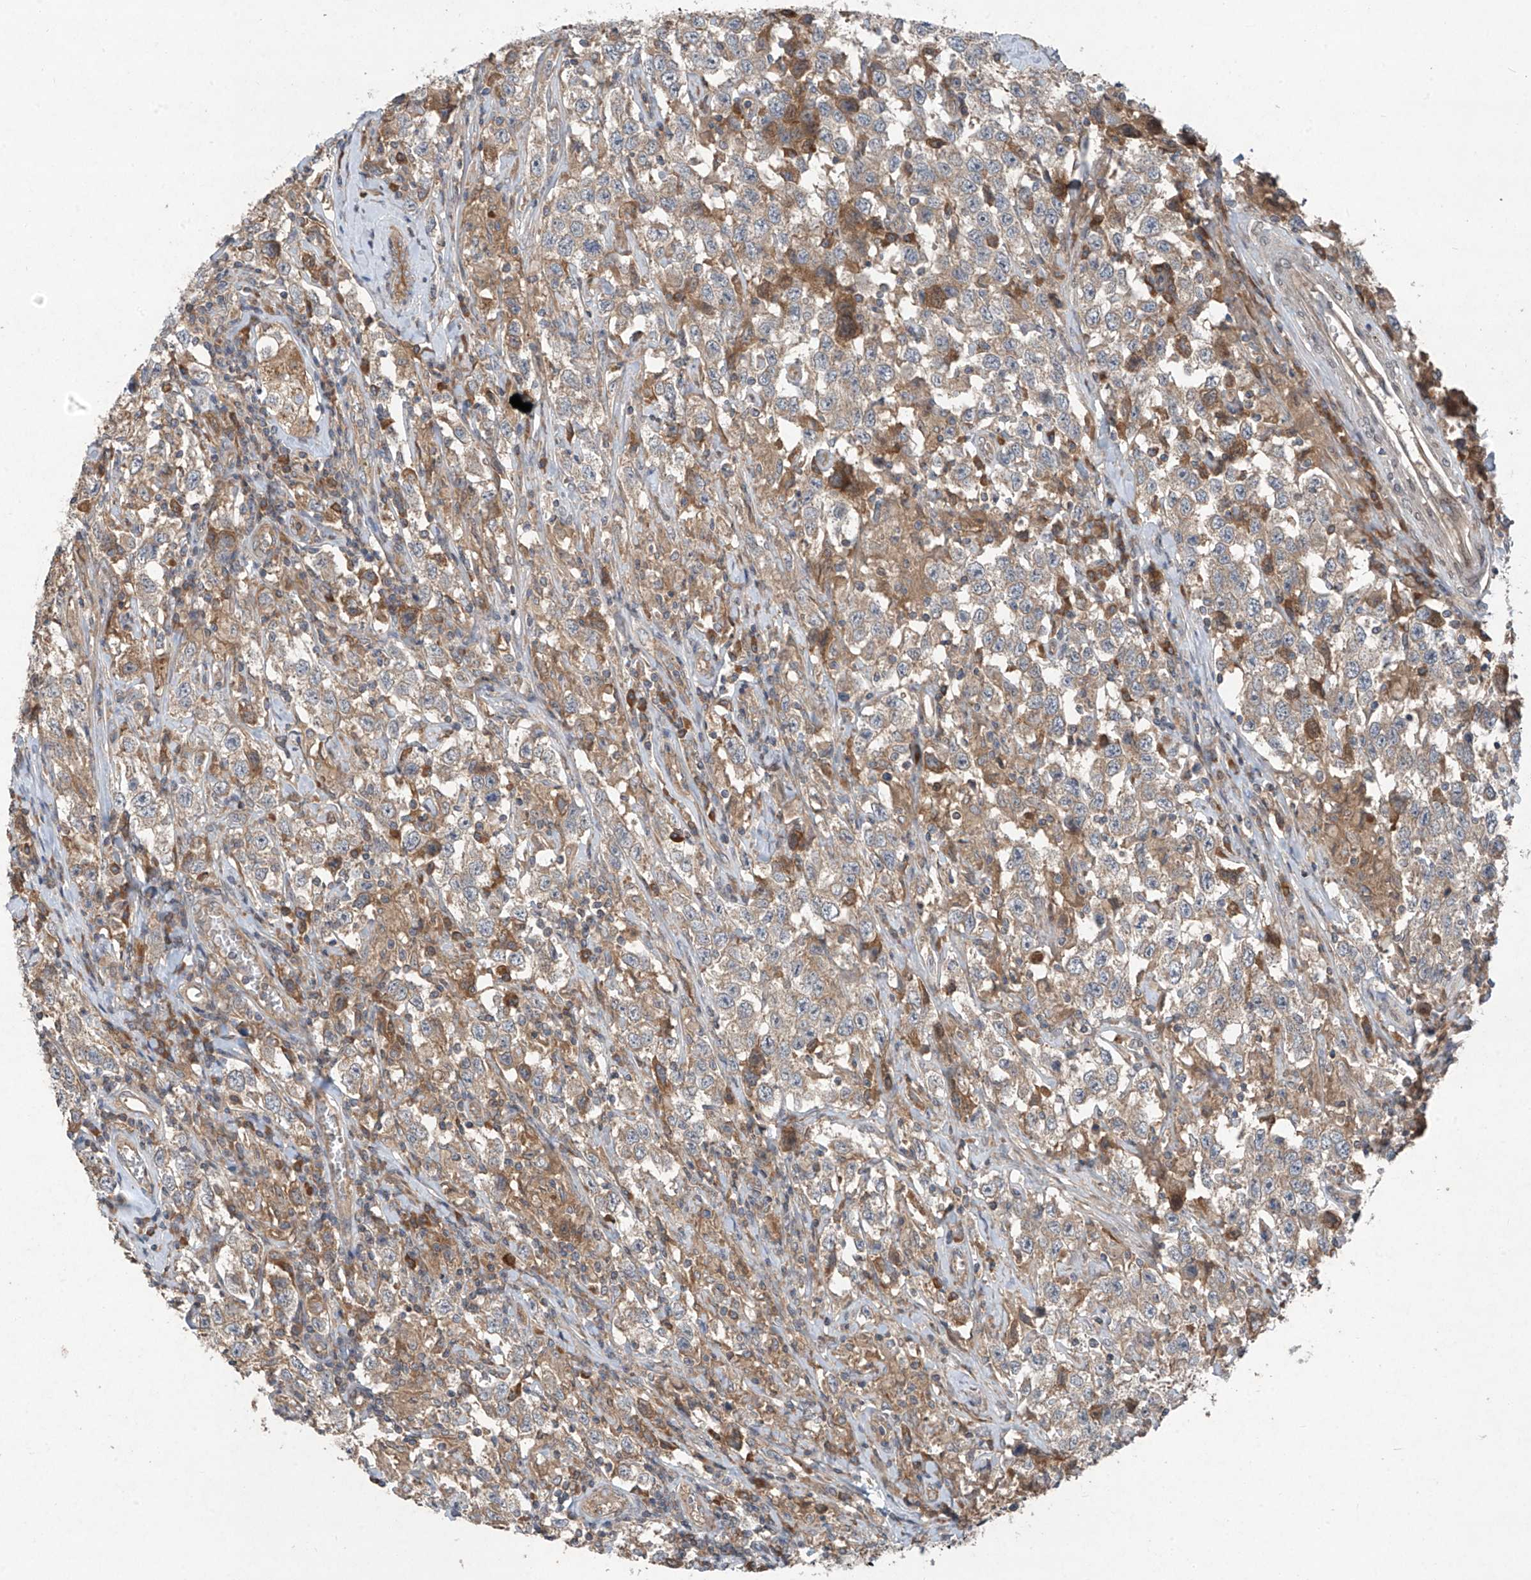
{"staining": {"intensity": "weak", "quantity": "25%-75%", "location": "cytoplasmic/membranous"}, "tissue": "testis cancer", "cell_type": "Tumor cells", "image_type": "cancer", "snomed": [{"axis": "morphology", "description": "Seminoma, NOS"}, {"axis": "topography", "description": "Testis"}], "caption": "High-magnification brightfield microscopy of testis cancer stained with DAB (brown) and counterstained with hematoxylin (blue). tumor cells exhibit weak cytoplasmic/membranous expression is present in about25%-75% of cells. The protein is stained brown, and the nuclei are stained in blue (DAB IHC with brightfield microscopy, high magnification).", "gene": "FOXRED2", "patient": {"sex": "male", "age": 41}}